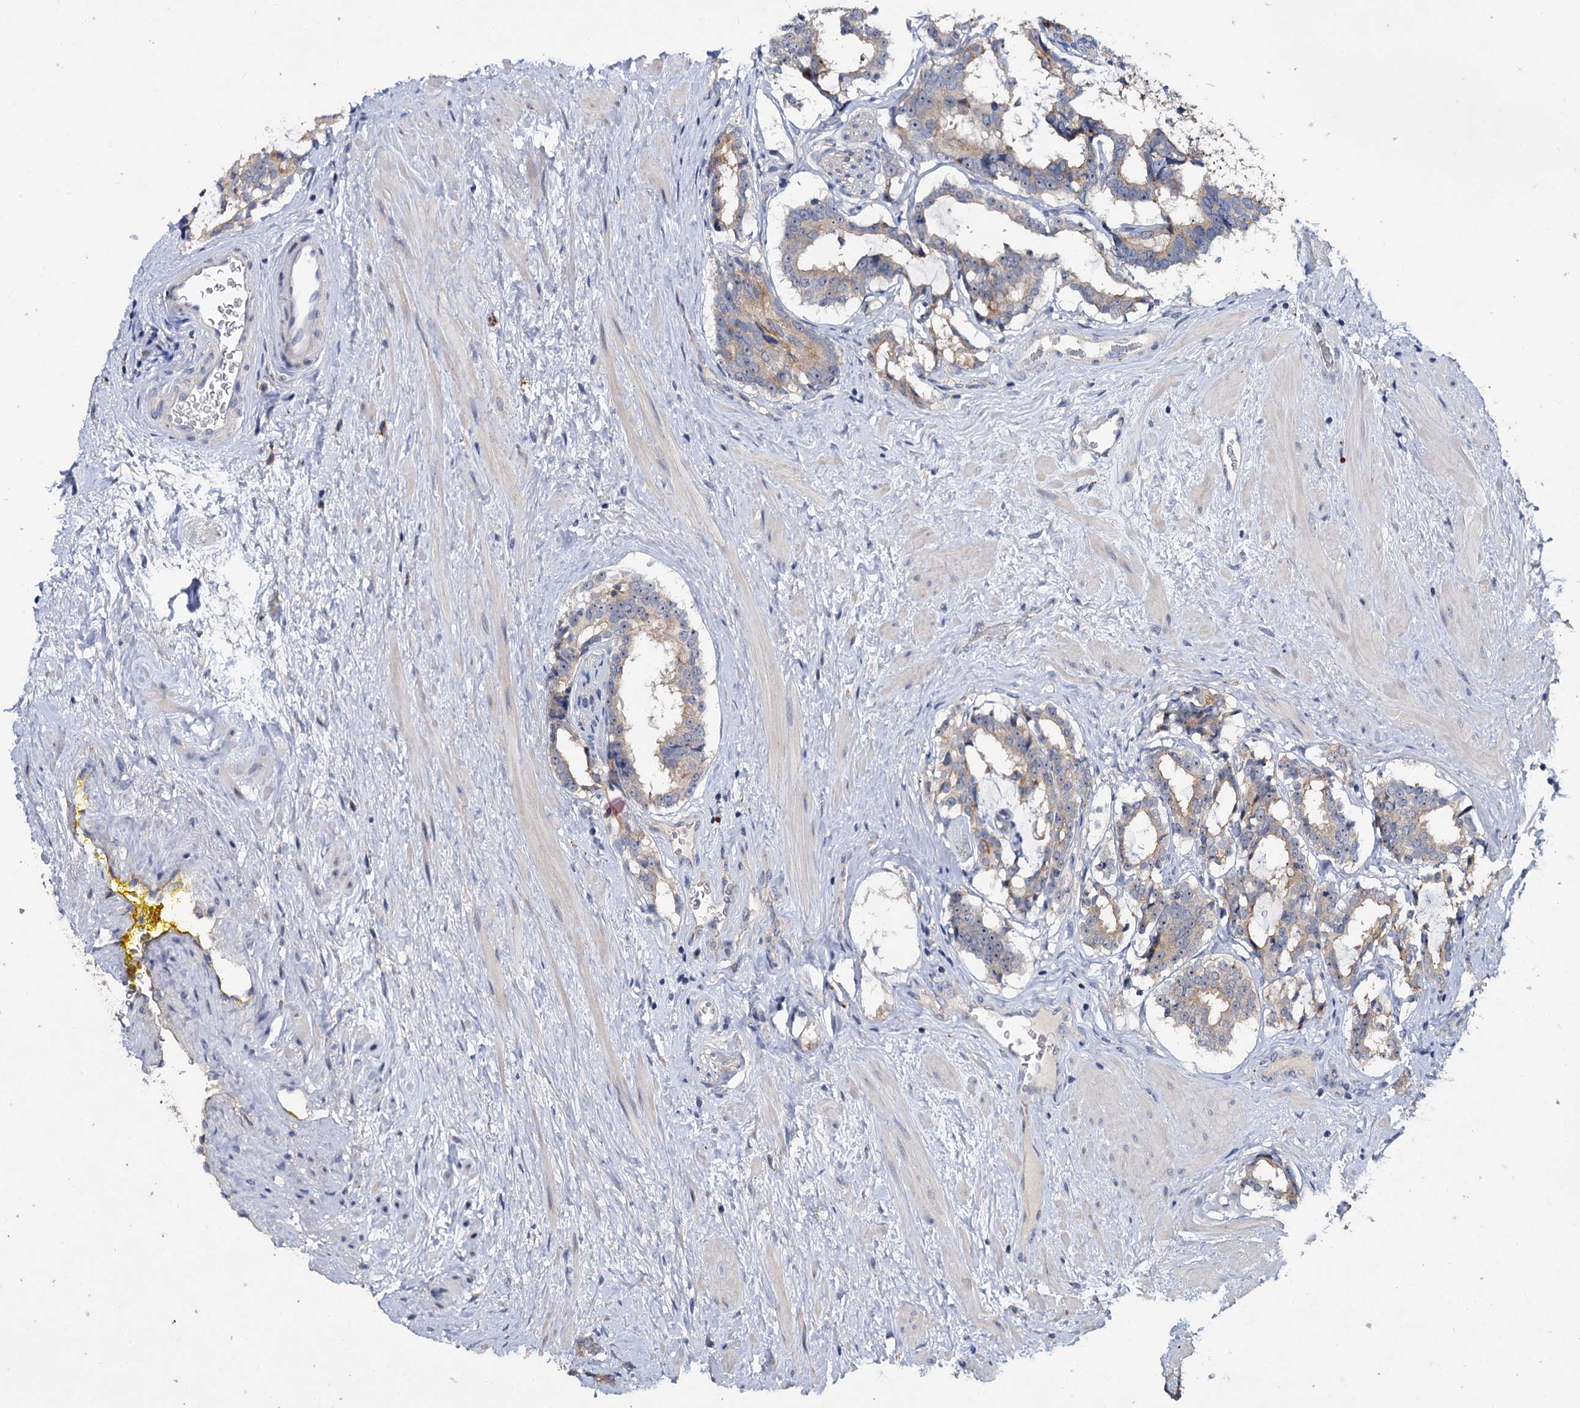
{"staining": {"intensity": "moderate", "quantity": "<25%", "location": "cytoplasmic/membranous"}, "tissue": "prostate cancer", "cell_type": "Tumor cells", "image_type": "cancer", "snomed": [{"axis": "morphology", "description": "Adenocarcinoma, High grade"}, {"axis": "topography", "description": "Prostate"}], "caption": "A brown stain shows moderate cytoplasmic/membranous positivity of a protein in human prostate adenocarcinoma (high-grade) tumor cells. (brown staining indicates protein expression, while blue staining denotes nuclei).", "gene": "ATP9A", "patient": {"sex": "male", "age": 58}}